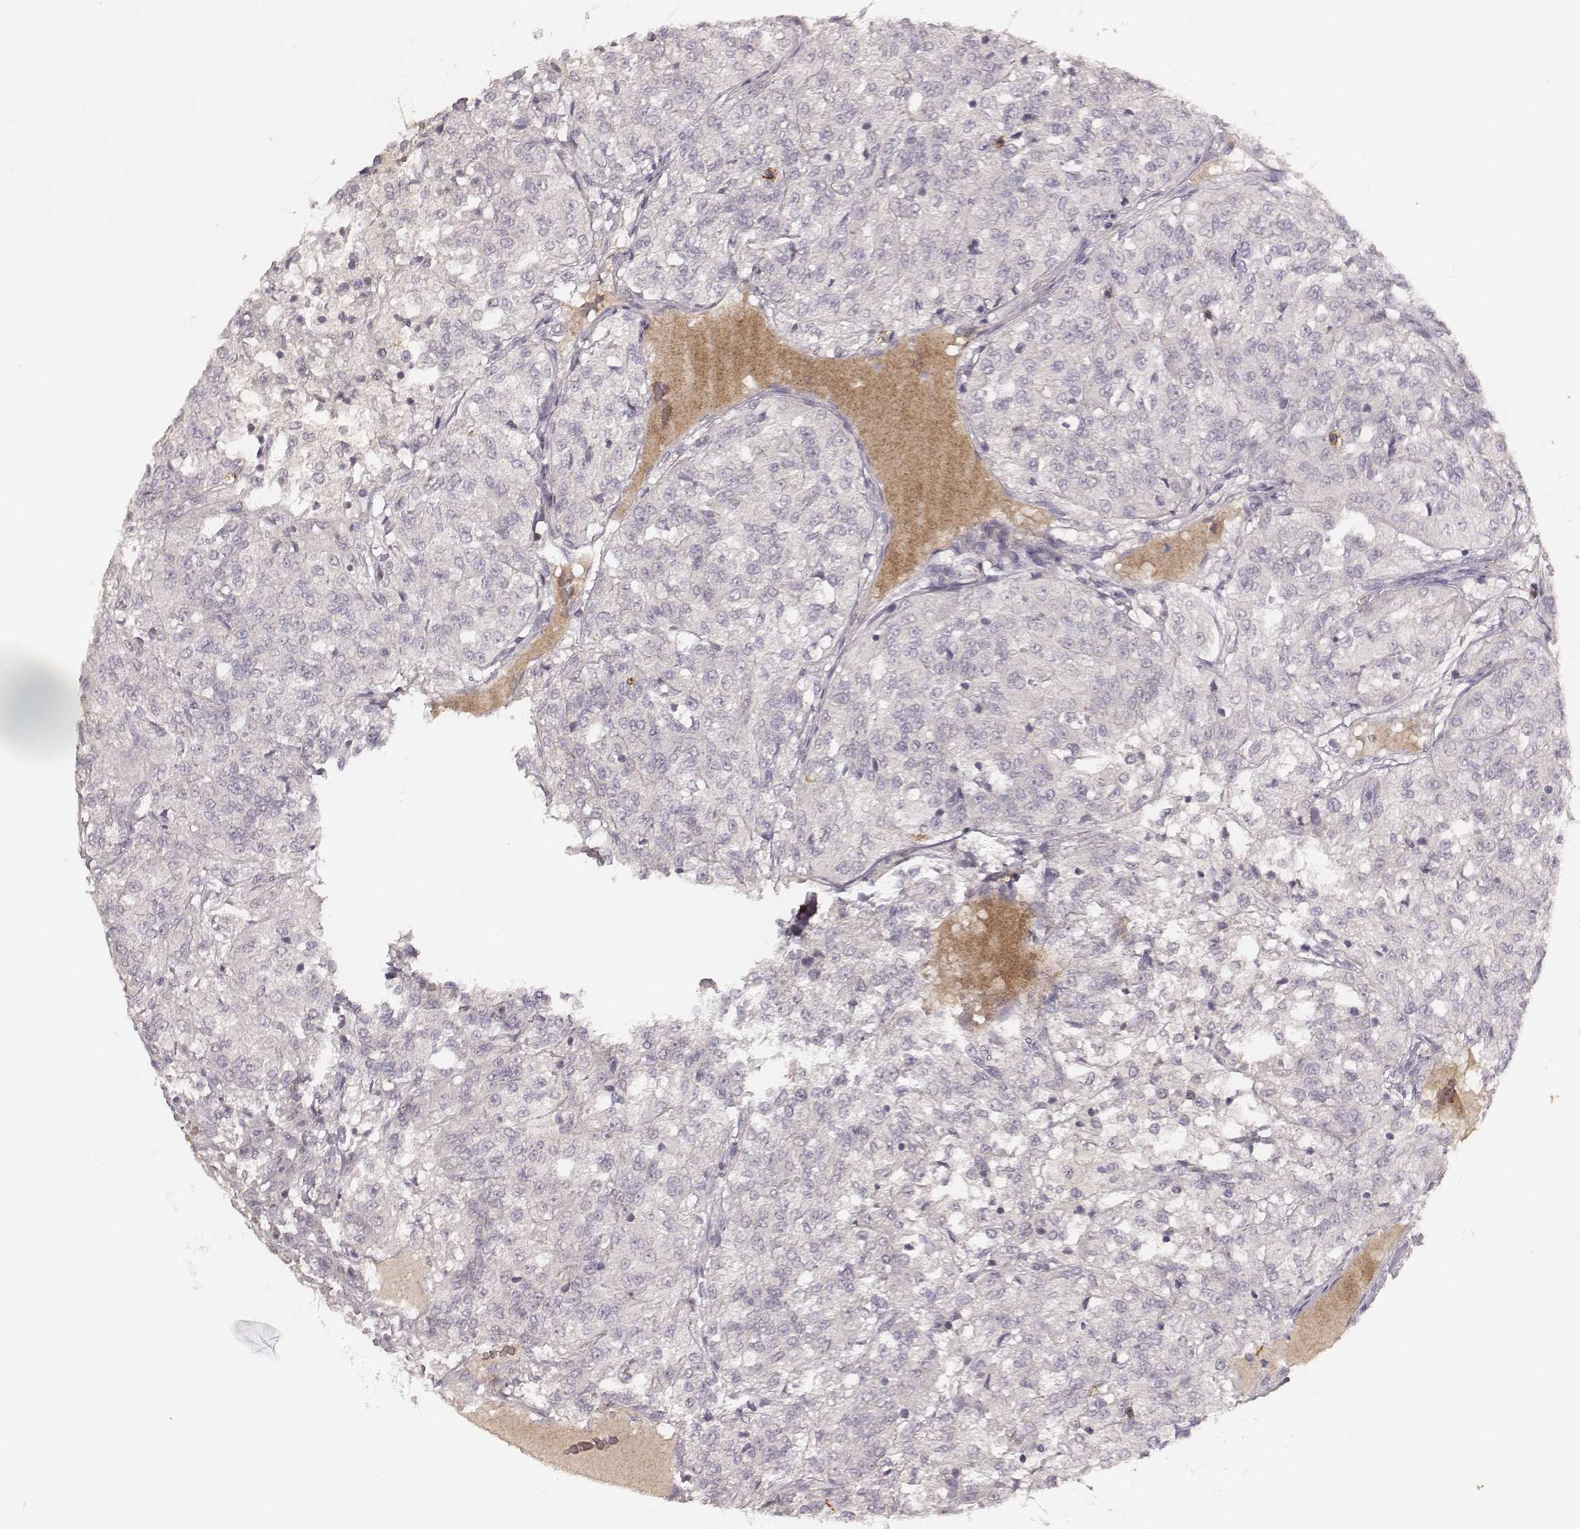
{"staining": {"intensity": "negative", "quantity": "none", "location": "none"}, "tissue": "renal cancer", "cell_type": "Tumor cells", "image_type": "cancer", "snomed": [{"axis": "morphology", "description": "Adenocarcinoma, NOS"}, {"axis": "topography", "description": "Kidney"}], "caption": "This micrograph is of renal cancer (adenocarcinoma) stained with immunohistochemistry (IHC) to label a protein in brown with the nuclei are counter-stained blue. There is no staining in tumor cells. Brightfield microscopy of immunohistochemistry (IHC) stained with DAB (brown) and hematoxylin (blue), captured at high magnification.", "gene": "CD8A", "patient": {"sex": "female", "age": 63}}